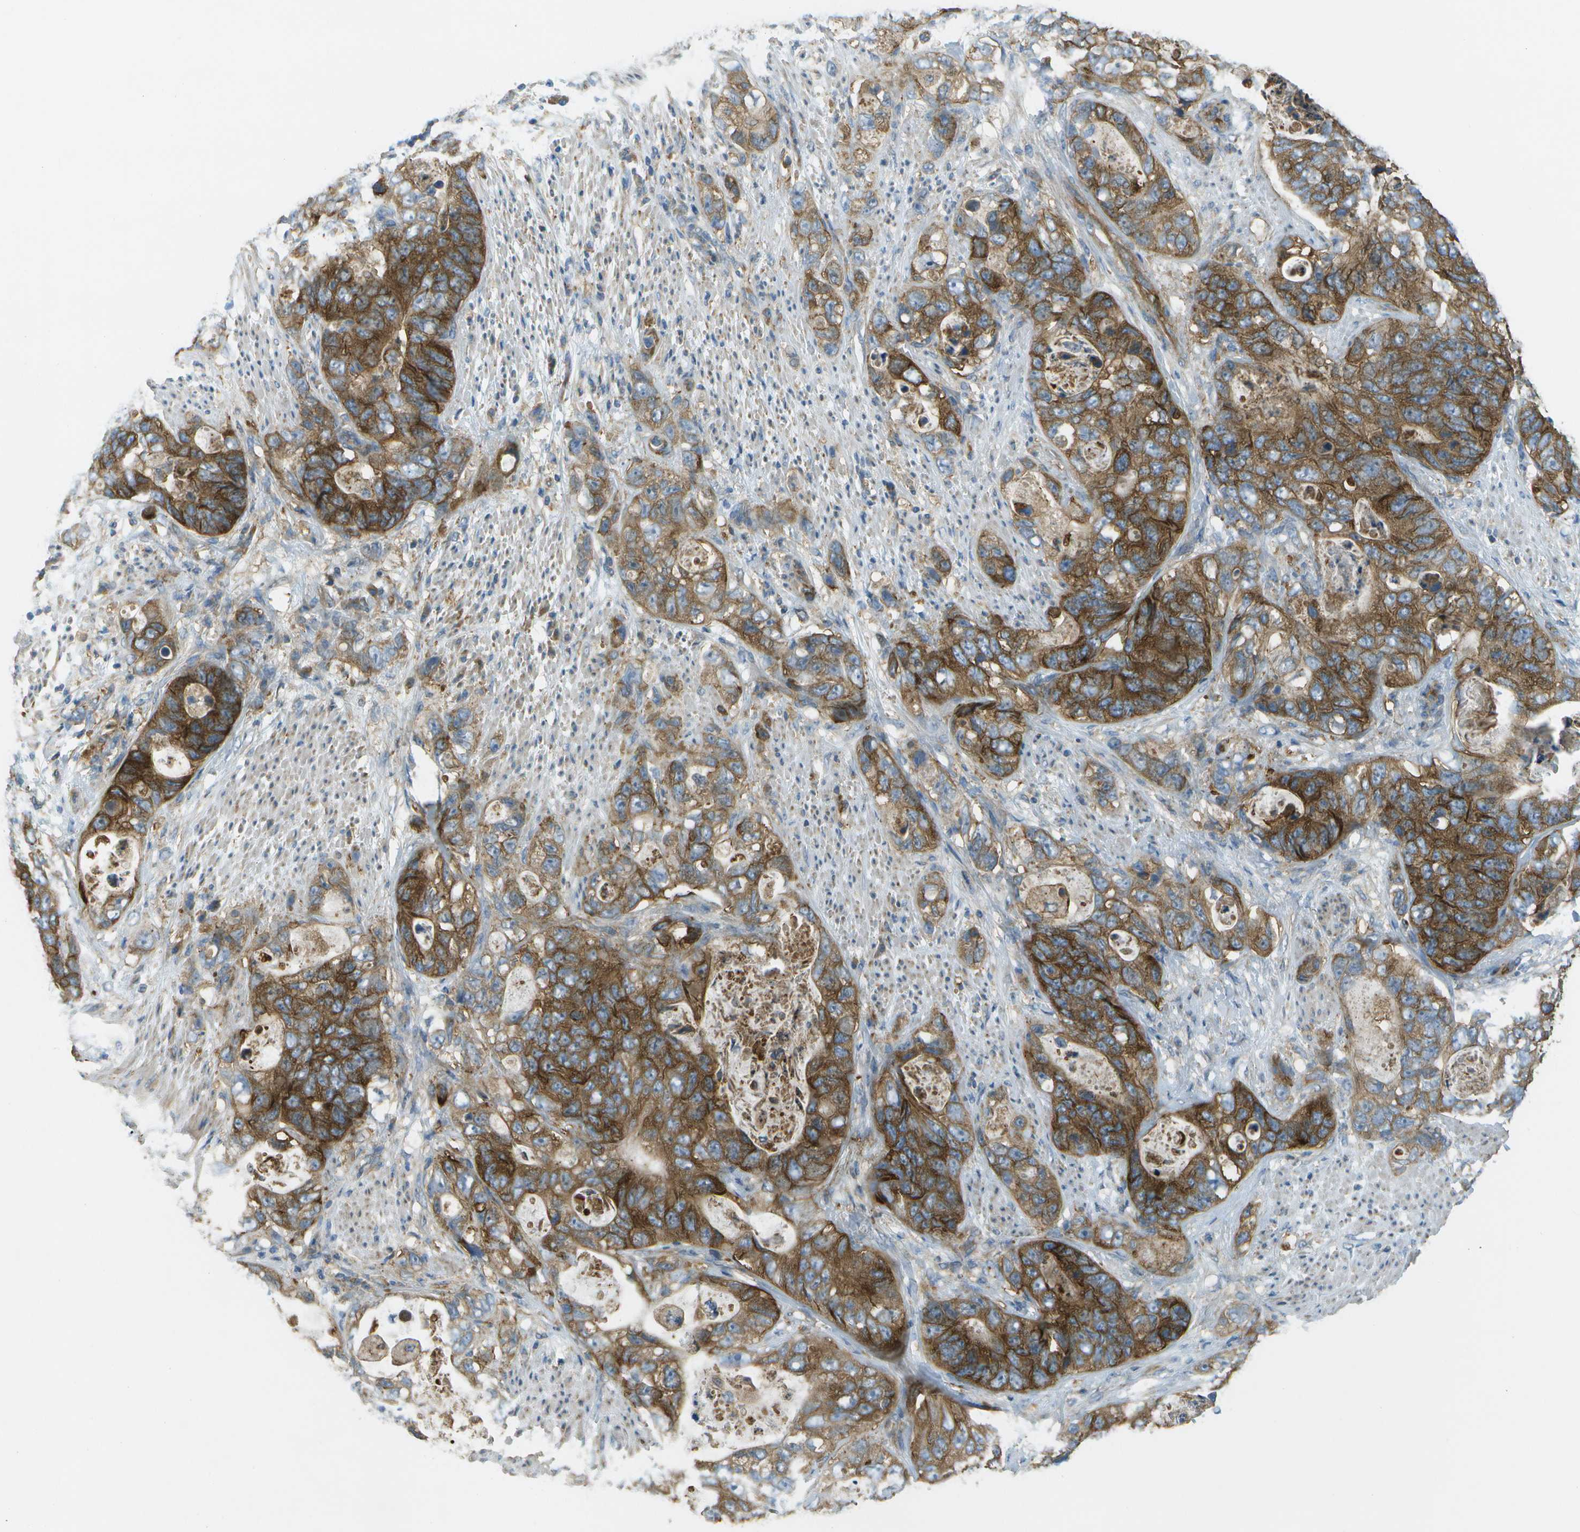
{"staining": {"intensity": "strong", "quantity": ">75%", "location": "cytoplasmic/membranous"}, "tissue": "stomach cancer", "cell_type": "Tumor cells", "image_type": "cancer", "snomed": [{"axis": "morphology", "description": "Adenocarcinoma, NOS"}, {"axis": "topography", "description": "Stomach"}], "caption": "Stomach adenocarcinoma stained with DAB immunohistochemistry (IHC) exhibits high levels of strong cytoplasmic/membranous expression in about >75% of tumor cells.", "gene": "WNK2", "patient": {"sex": "female", "age": 89}}